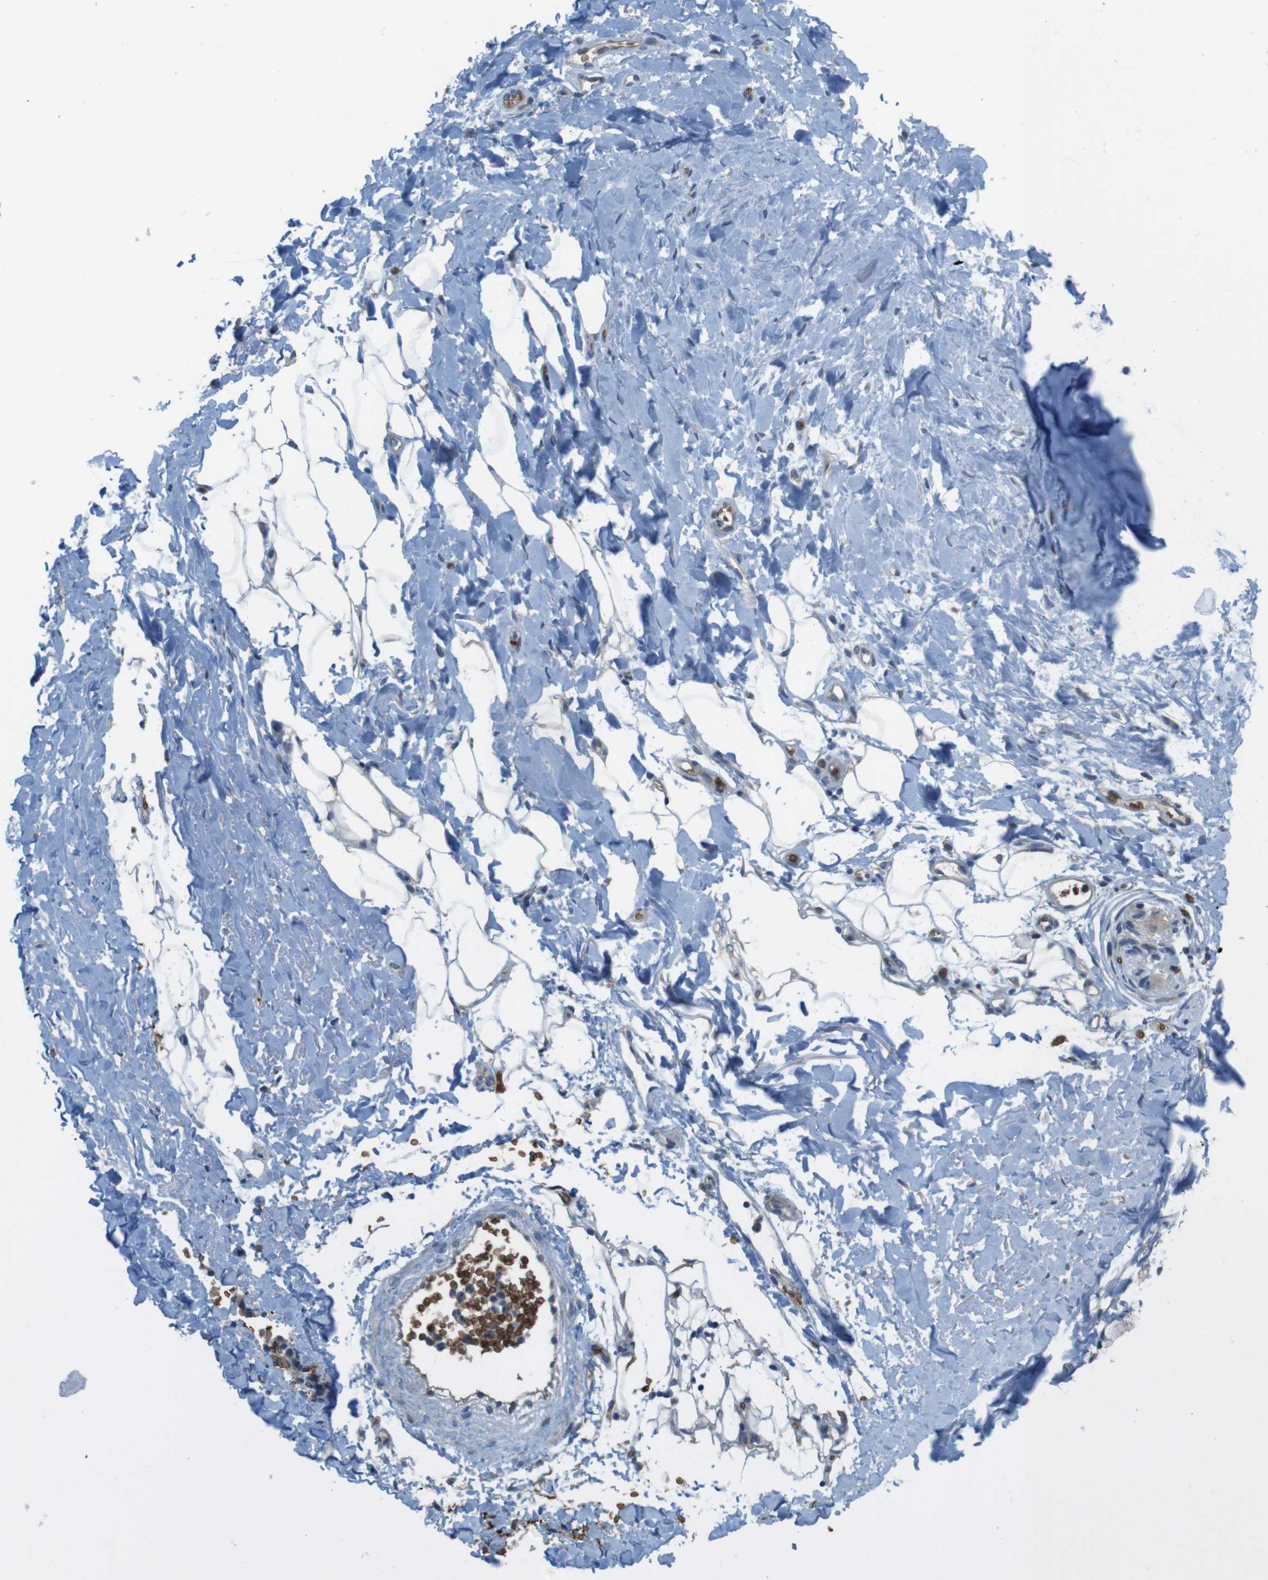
{"staining": {"intensity": "negative", "quantity": "none", "location": "none"}, "tissue": "adipose tissue", "cell_type": "Adipocytes", "image_type": "normal", "snomed": [{"axis": "morphology", "description": "Normal tissue, NOS"}, {"axis": "topography", "description": "Cartilage tissue"}, {"axis": "topography", "description": "Bronchus"}], "caption": "Adipocytes show no significant expression in normal adipose tissue. The staining is performed using DAB (3,3'-diaminobenzidine) brown chromogen with nuclei counter-stained in using hematoxylin.", "gene": "GYPA", "patient": {"sex": "female", "age": 73}}